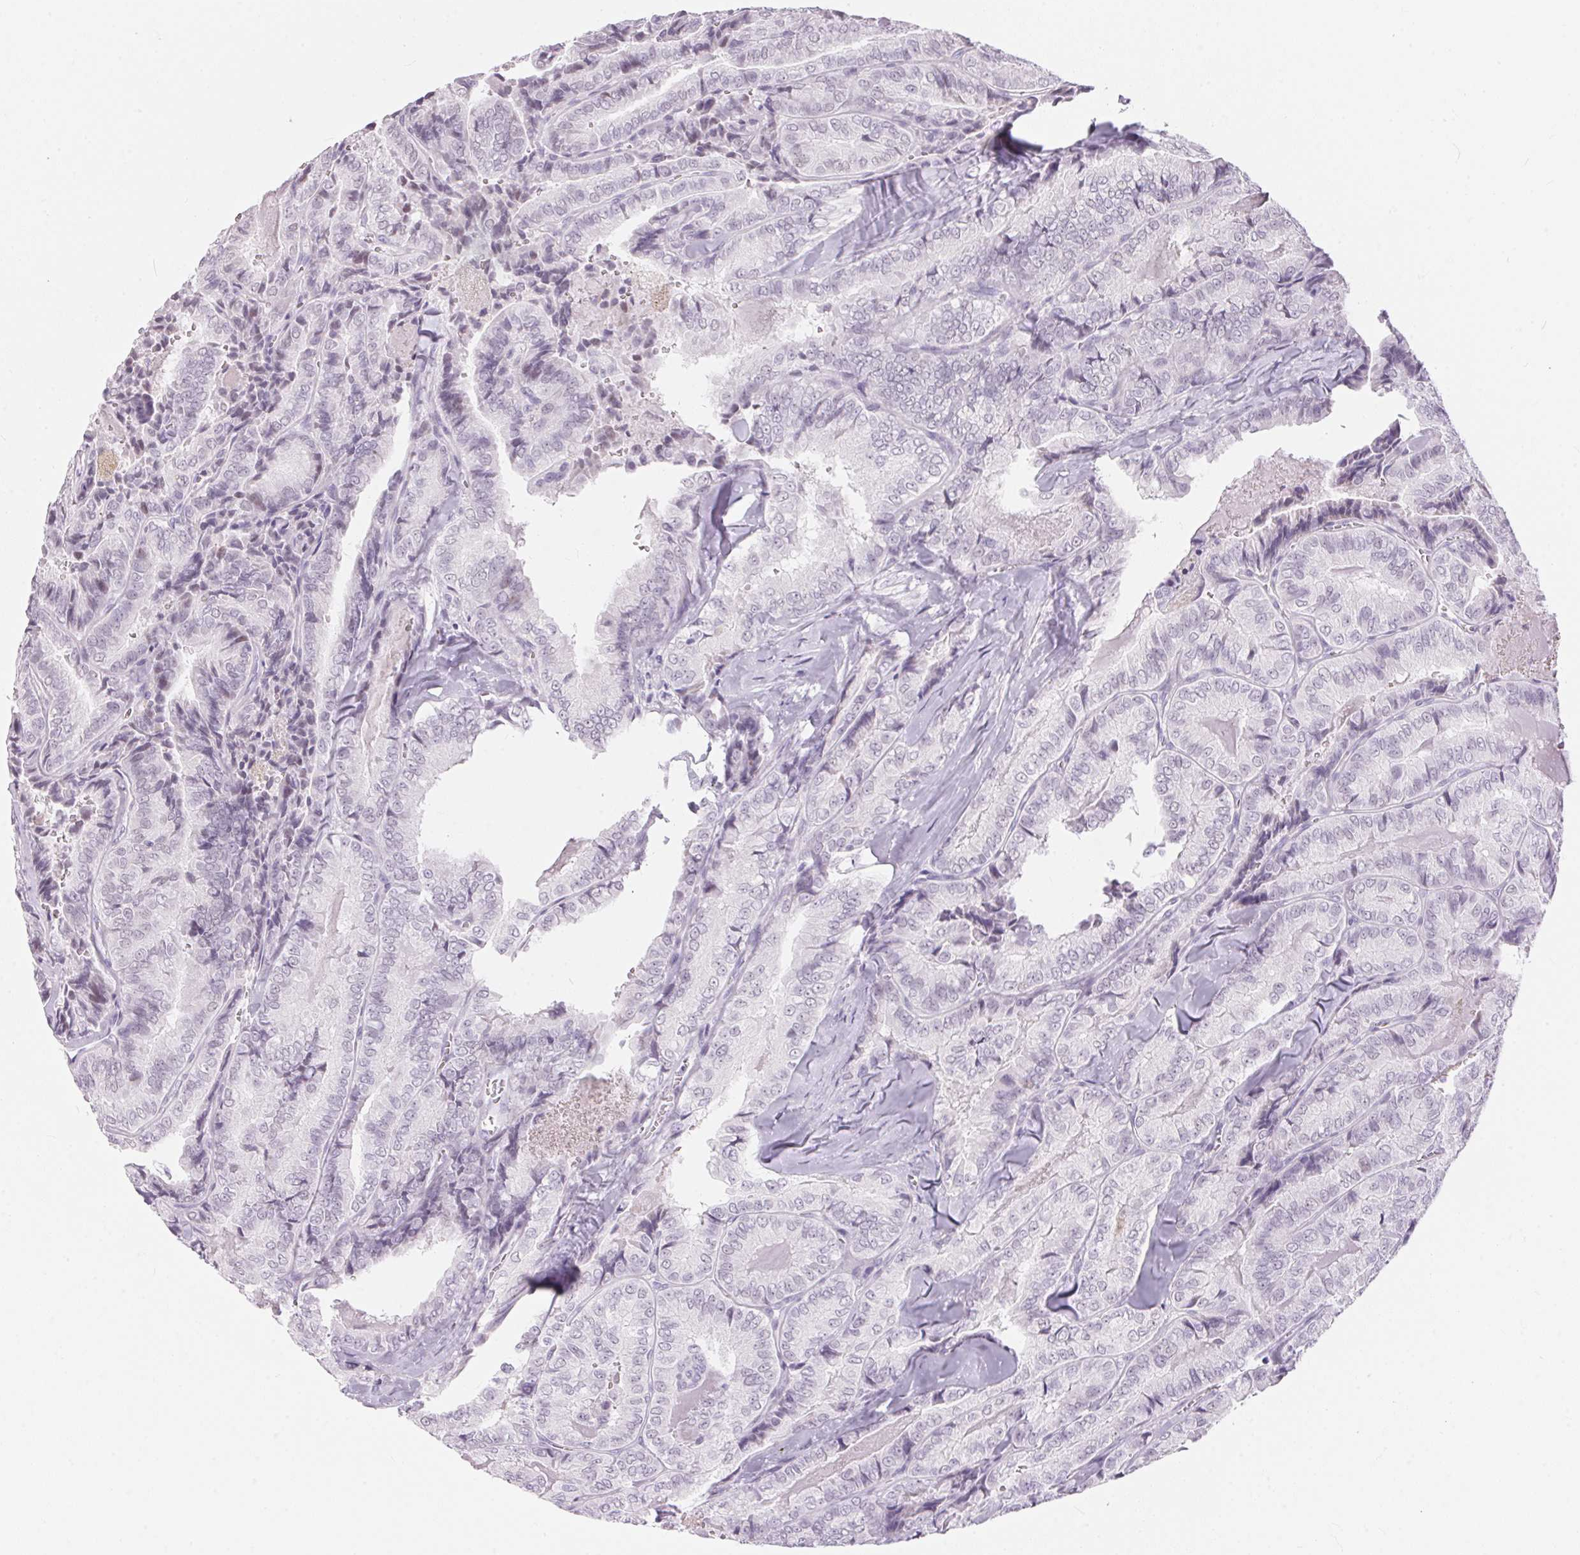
{"staining": {"intensity": "negative", "quantity": "none", "location": "none"}, "tissue": "thyroid cancer", "cell_type": "Tumor cells", "image_type": "cancer", "snomed": [{"axis": "morphology", "description": "Papillary adenocarcinoma, NOS"}, {"axis": "topography", "description": "Thyroid gland"}], "caption": "DAB immunohistochemical staining of human thyroid cancer (papillary adenocarcinoma) exhibits no significant staining in tumor cells. (Brightfield microscopy of DAB immunohistochemistry at high magnification).", "gene": "CADPS", "patient": {"sex": "female", "age": 75}}